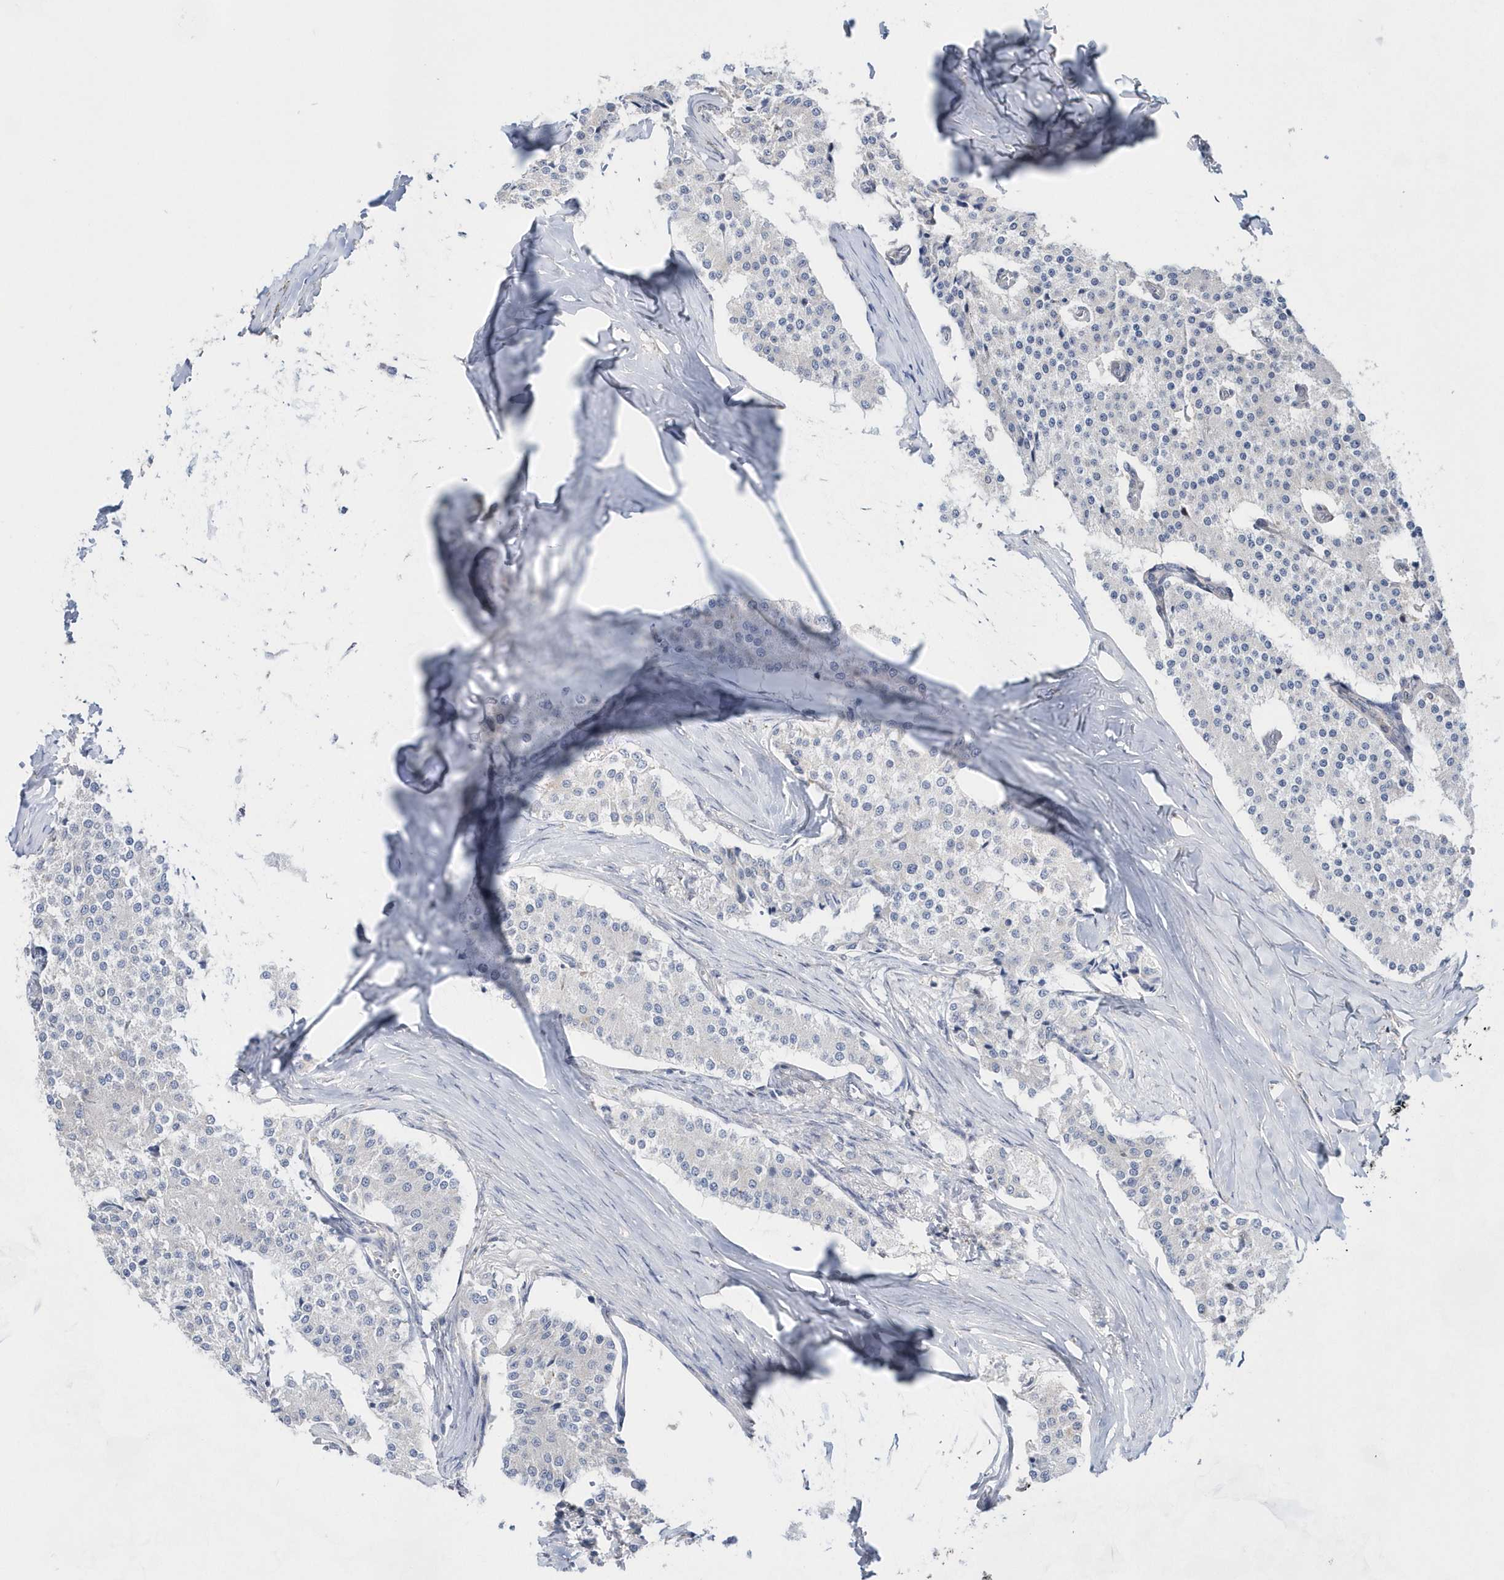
{"staining": {"intensity": "negative", "quantity": "none", "location": "none"}, "tissue": "carcinoid", "cell_type": "Tumor cells", "image_type": "cancer", "snomed": [{"axis": "morphology", "description": "Carcinoid, malignant, NOS"}, {"axis": "topography", "description": "Colon"}], "caption": "IHC histopathology image of neoplastic tissue: human carcinoid stained with DAB (3,3'-diaminobenzidine) demonstrates no significant protein positivity in tumor cells. (DAB (3,3'-diaminobenzidine) IHC with hematoxylin counter stain).", "gene": "BDH2", "patient": {"sex": "female", "age": 52}}